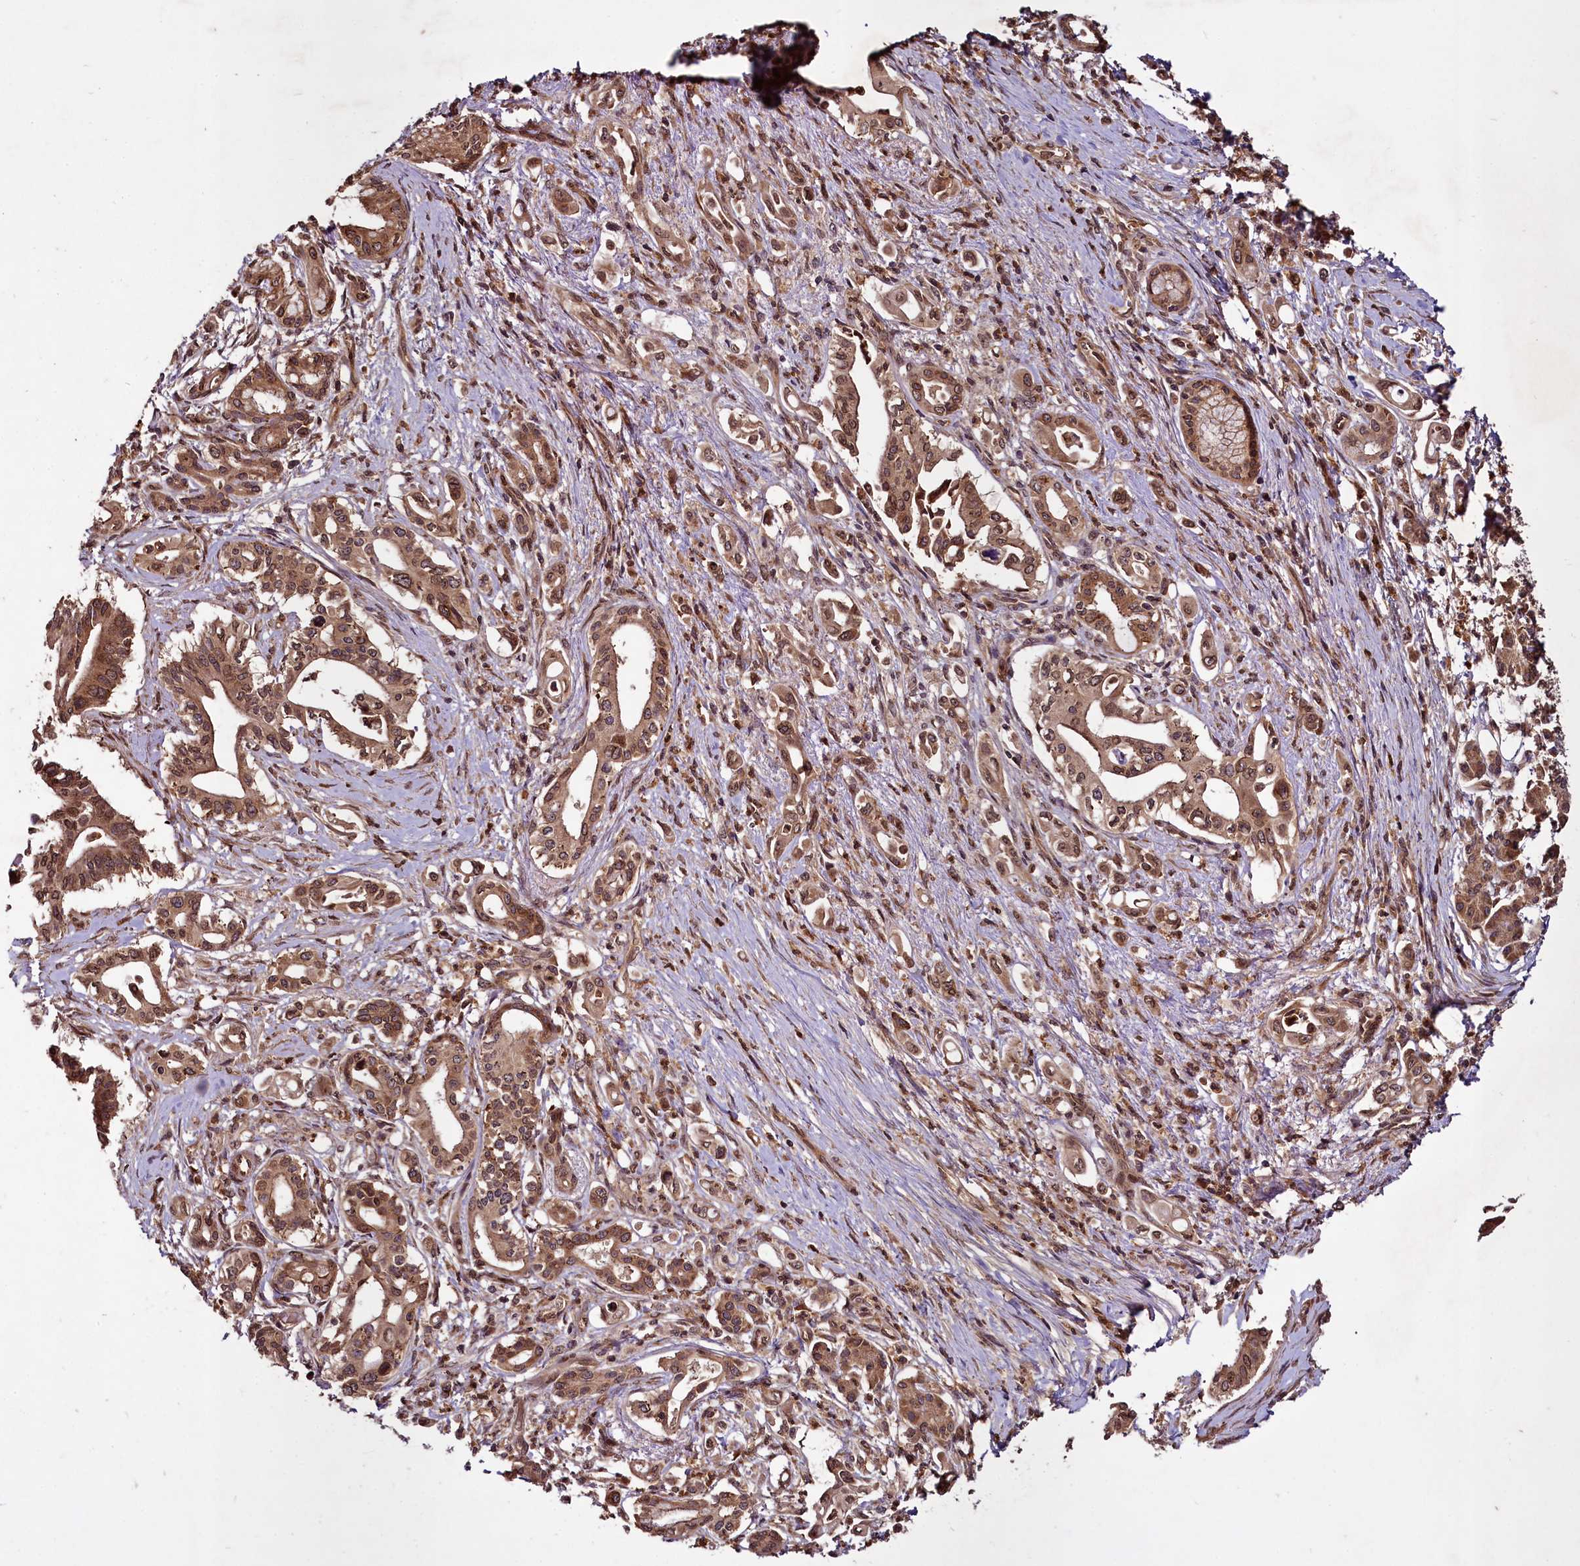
{"staining": {"intensity": "moderate", "quantity": ">75%", "location": "cytoplasmic/membranous,nuclear"}, "tissue": "pancreatic cancer", "cell_type": "Tumor cells", "image_type": "cancer", "snomed": [{"axis": "morphology", "description": "Adenocarcinoma, NOS"}, {"axis": "topography", "description": "Pancreas"}], "caption": "Protein staining shows moderate cytoplasmic/membranous and nuclear positivity in about >75% of tumor cells in adenocarcinoma (pancreatic).", "gene": "DCP1B", "patient": {"sex": "female", "age": 77}}